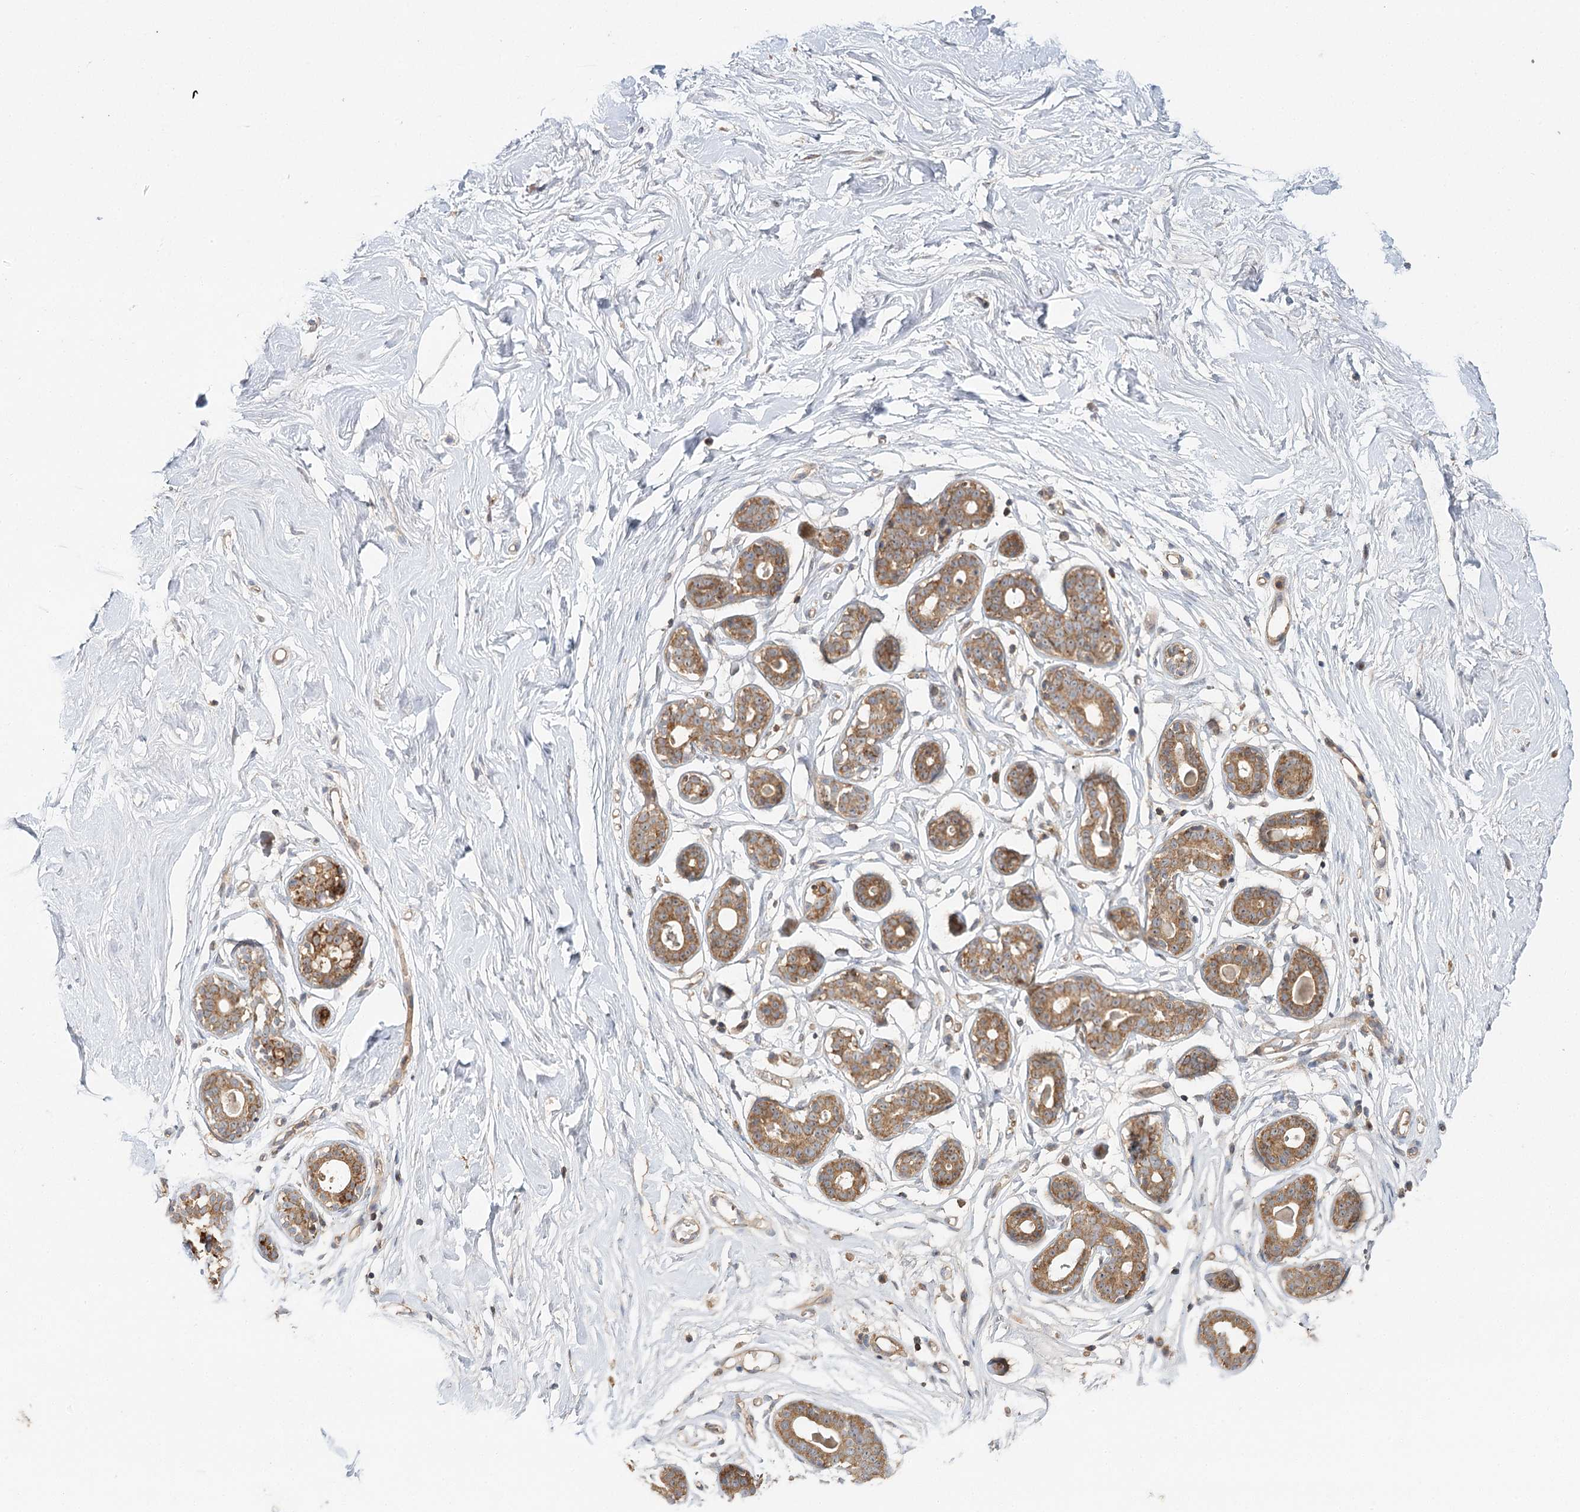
{"staining": {"intensity": "negative", "quantity": "none", "location": "none"}, "tissue": "breast", "cell_type": "Adipocytes", "image_type": "normal", "snomed": [{"axis": "morphology", "description": "Normal tissue, NOS"}, {"axis": "morphology", "description": "Adenoma, NOS"}, {"axis": "topography", "description": "Breast"}], "caption": "This is an IHC histopathology image of benign breast. There is no staining in adipocytes.", "gene": "ENSG00000273217", "patient": {"sex": "female", "age": 23}}